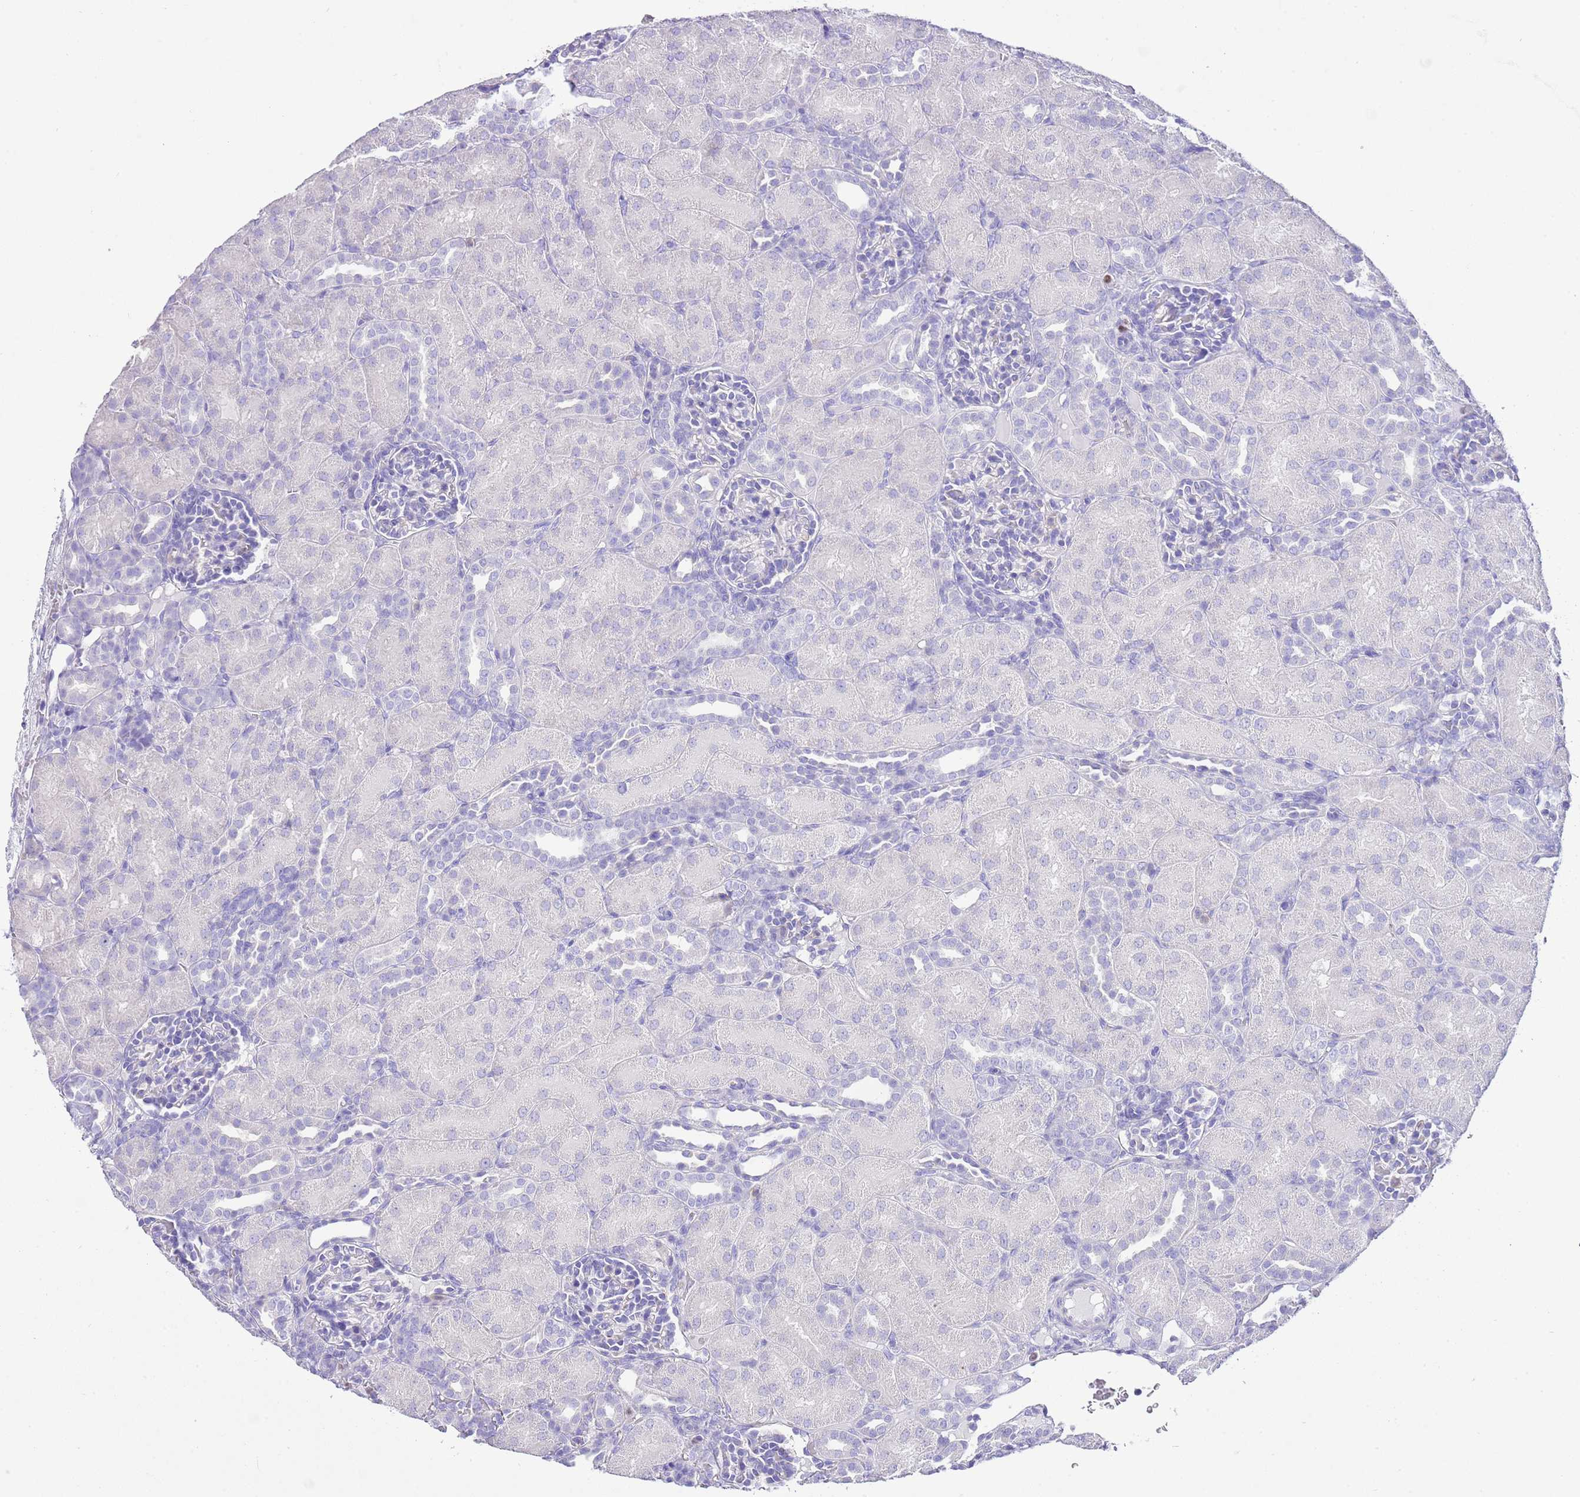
{"staining": {"intensity": "negative", "quantity": "none", "location": "none"}, "tissue": "kidney", "cell_type": "Cells in glomeruli", "image_type": "normal", "snomed": [{"axis": "morphology", "description": "Normal tissue, NOS"}, {"axis": "topography", "description": "Kidney"}], "caption": "High magnification brightfield microscopy of unremarkable kidney stained with DAB (brown) and counterstained with hematoxylin (blue): cells in glomeruli show no significant expression. Brightfield microscopy of IHC stained with DAB (brown) and hematoxylin (blue), captured at high magnification.", "gene": "BHLHA15", "patient": {"sex": "male", "age": 1}}